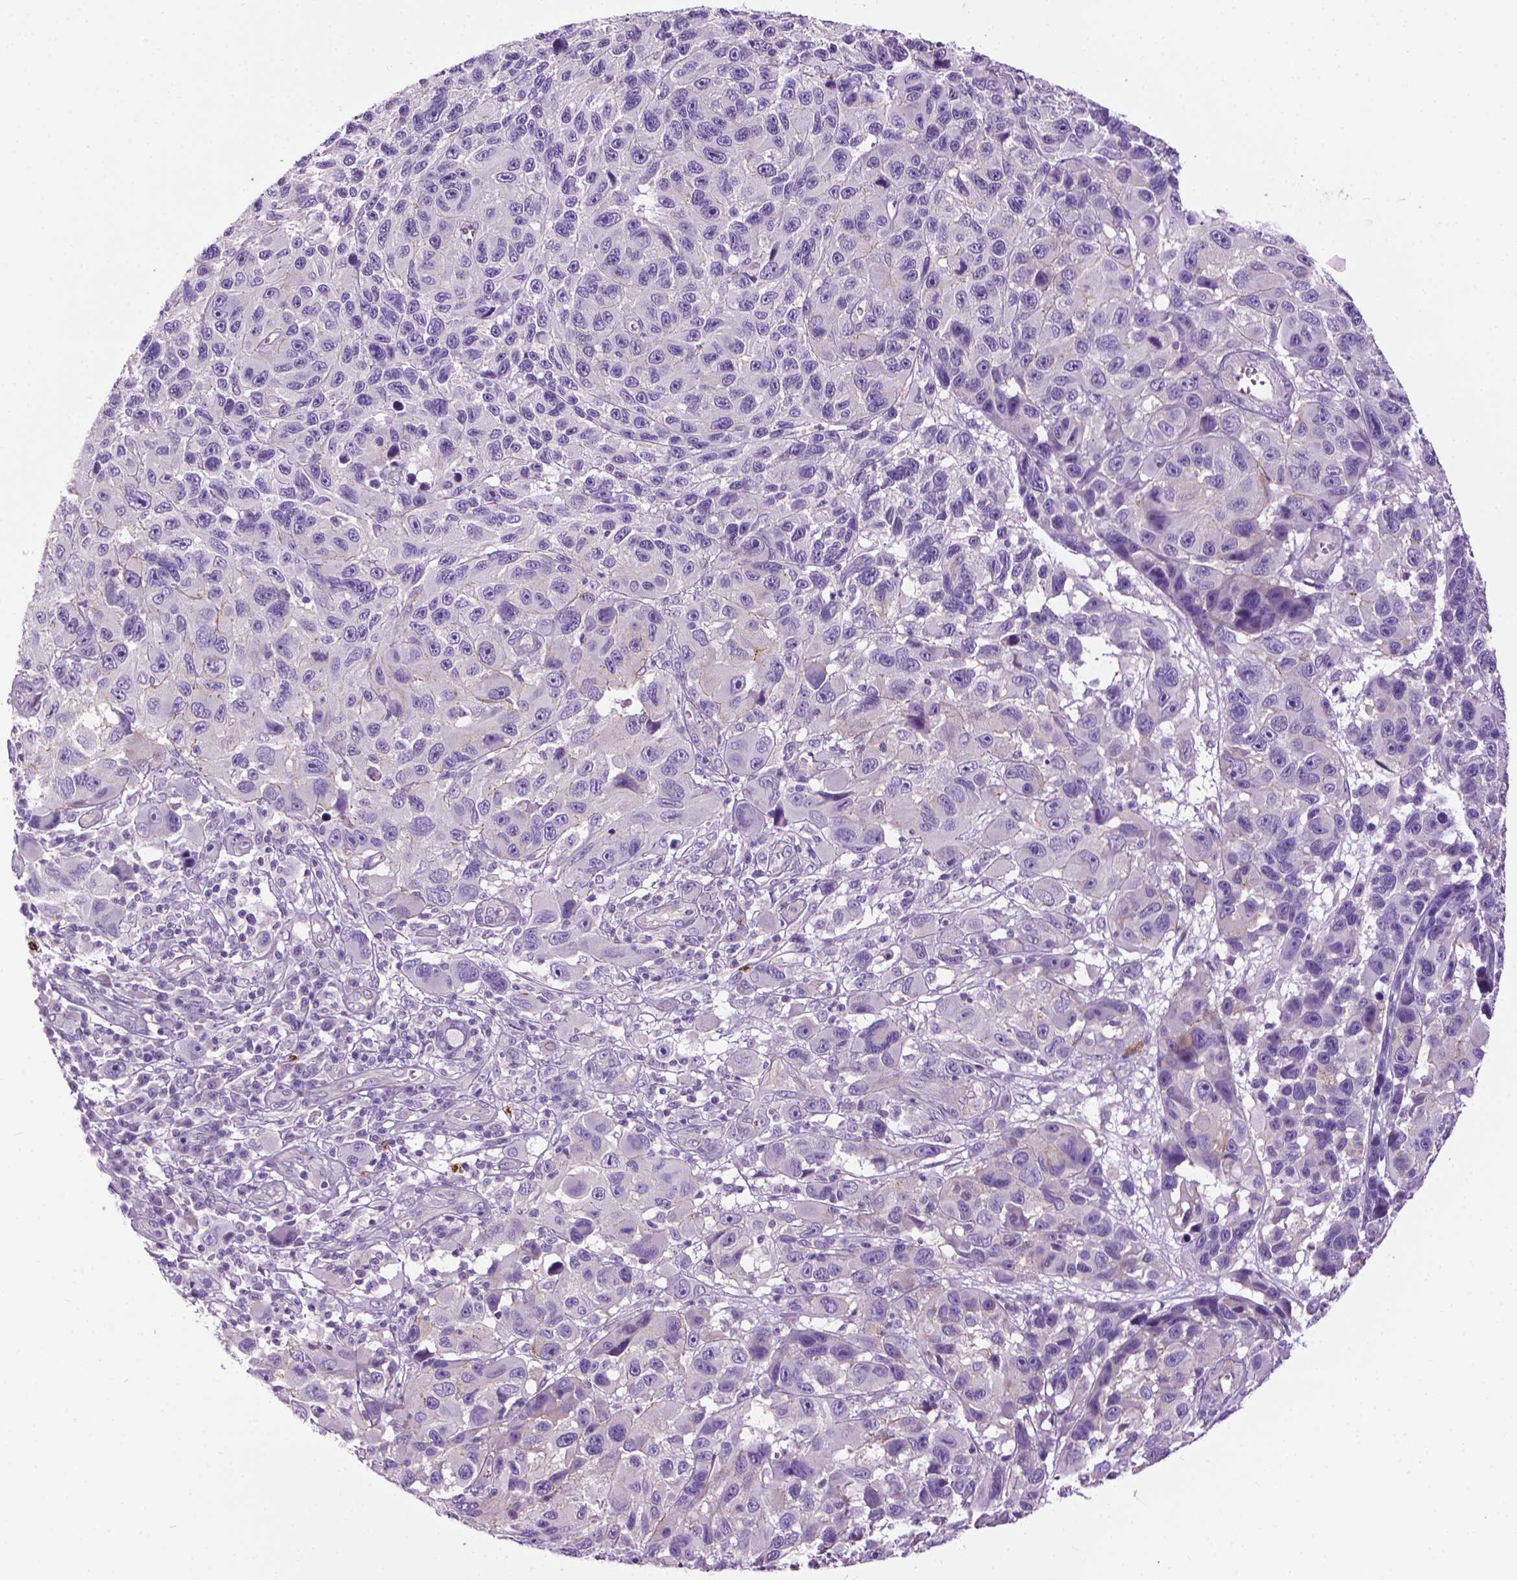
{"staining": {"intensity": "negative", "quantity": "none", "location": "none"}, "tissue": "melanoma", "cell_type": "Tumor cells", "image_type": "cancer", "snomed": [{"axis": "morphology", "description": "Malignant melanoma, NOS"}, {"axis": "topography", "description": "Skin"}], "caption": "Melanoma was stained to show a protein in brown. There is no significant staining in tumor cells.", "gene": "SPECC1L", "patient": {"sex": "male", "age": 53}}